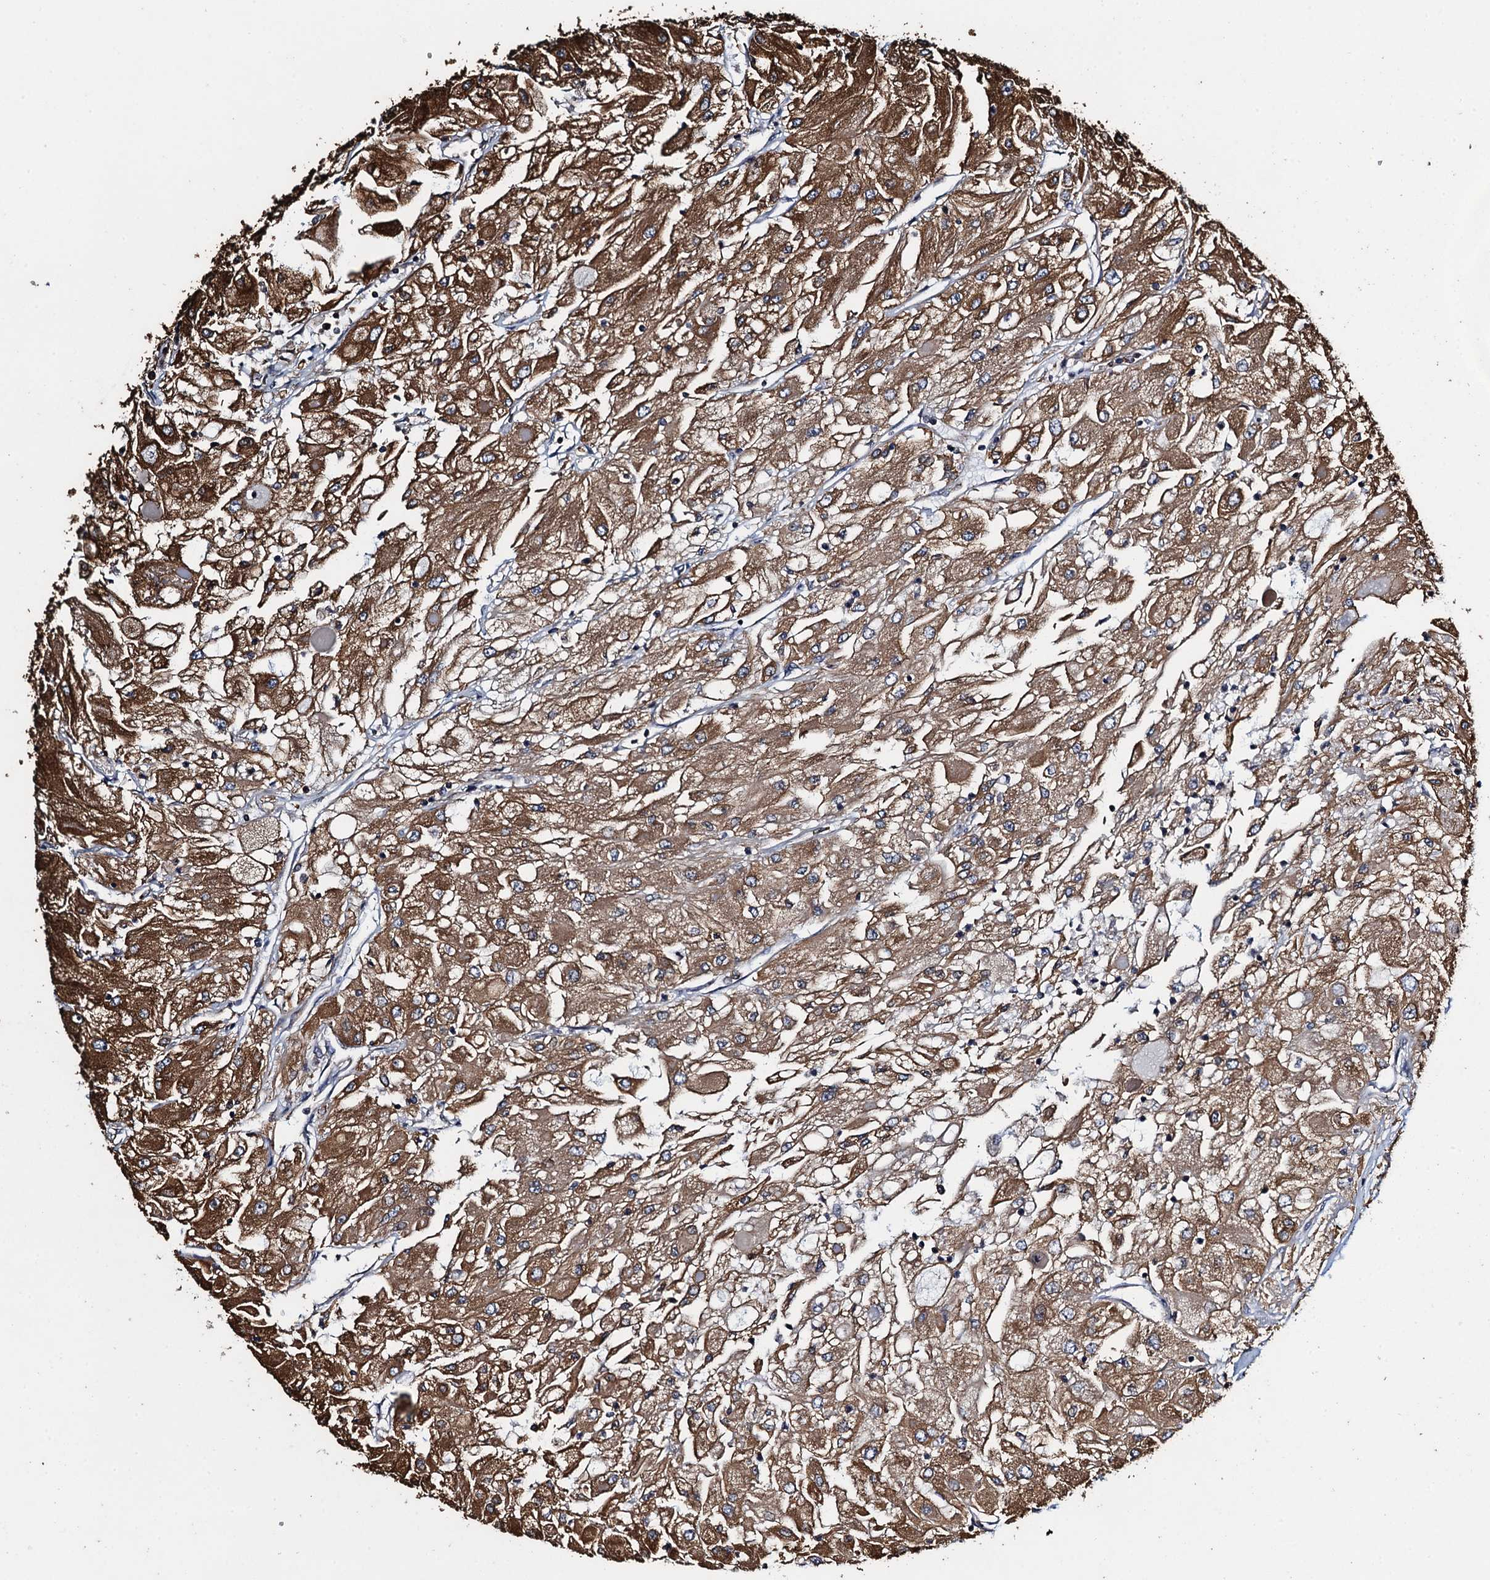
{"staining": {"intensity": "strong", "quantity": ">75%", "location": "cytoplasmic/membranous"}, "tissue": "renal cancer", "cell_type": "Tumor cells", "image_type": "cancer", "snomed": [{"axis": "morphology", "description": "Adenocarcinoma, NOS"}, {"axis": "topography", "description": "Kidney"}], "caption": "A brown stain shows strong cytoplasmic/membranous staining of a protein in adenocarcinoma (renal) tumor cells. The staining was performed using DAB (3,3'-diaminobenzidine), with brown indicating positive protein expression. Nuclei are stained blue with hematoxylin.", "gene": "WHAMM", "patient": {"sex": "male", "age": 80}}